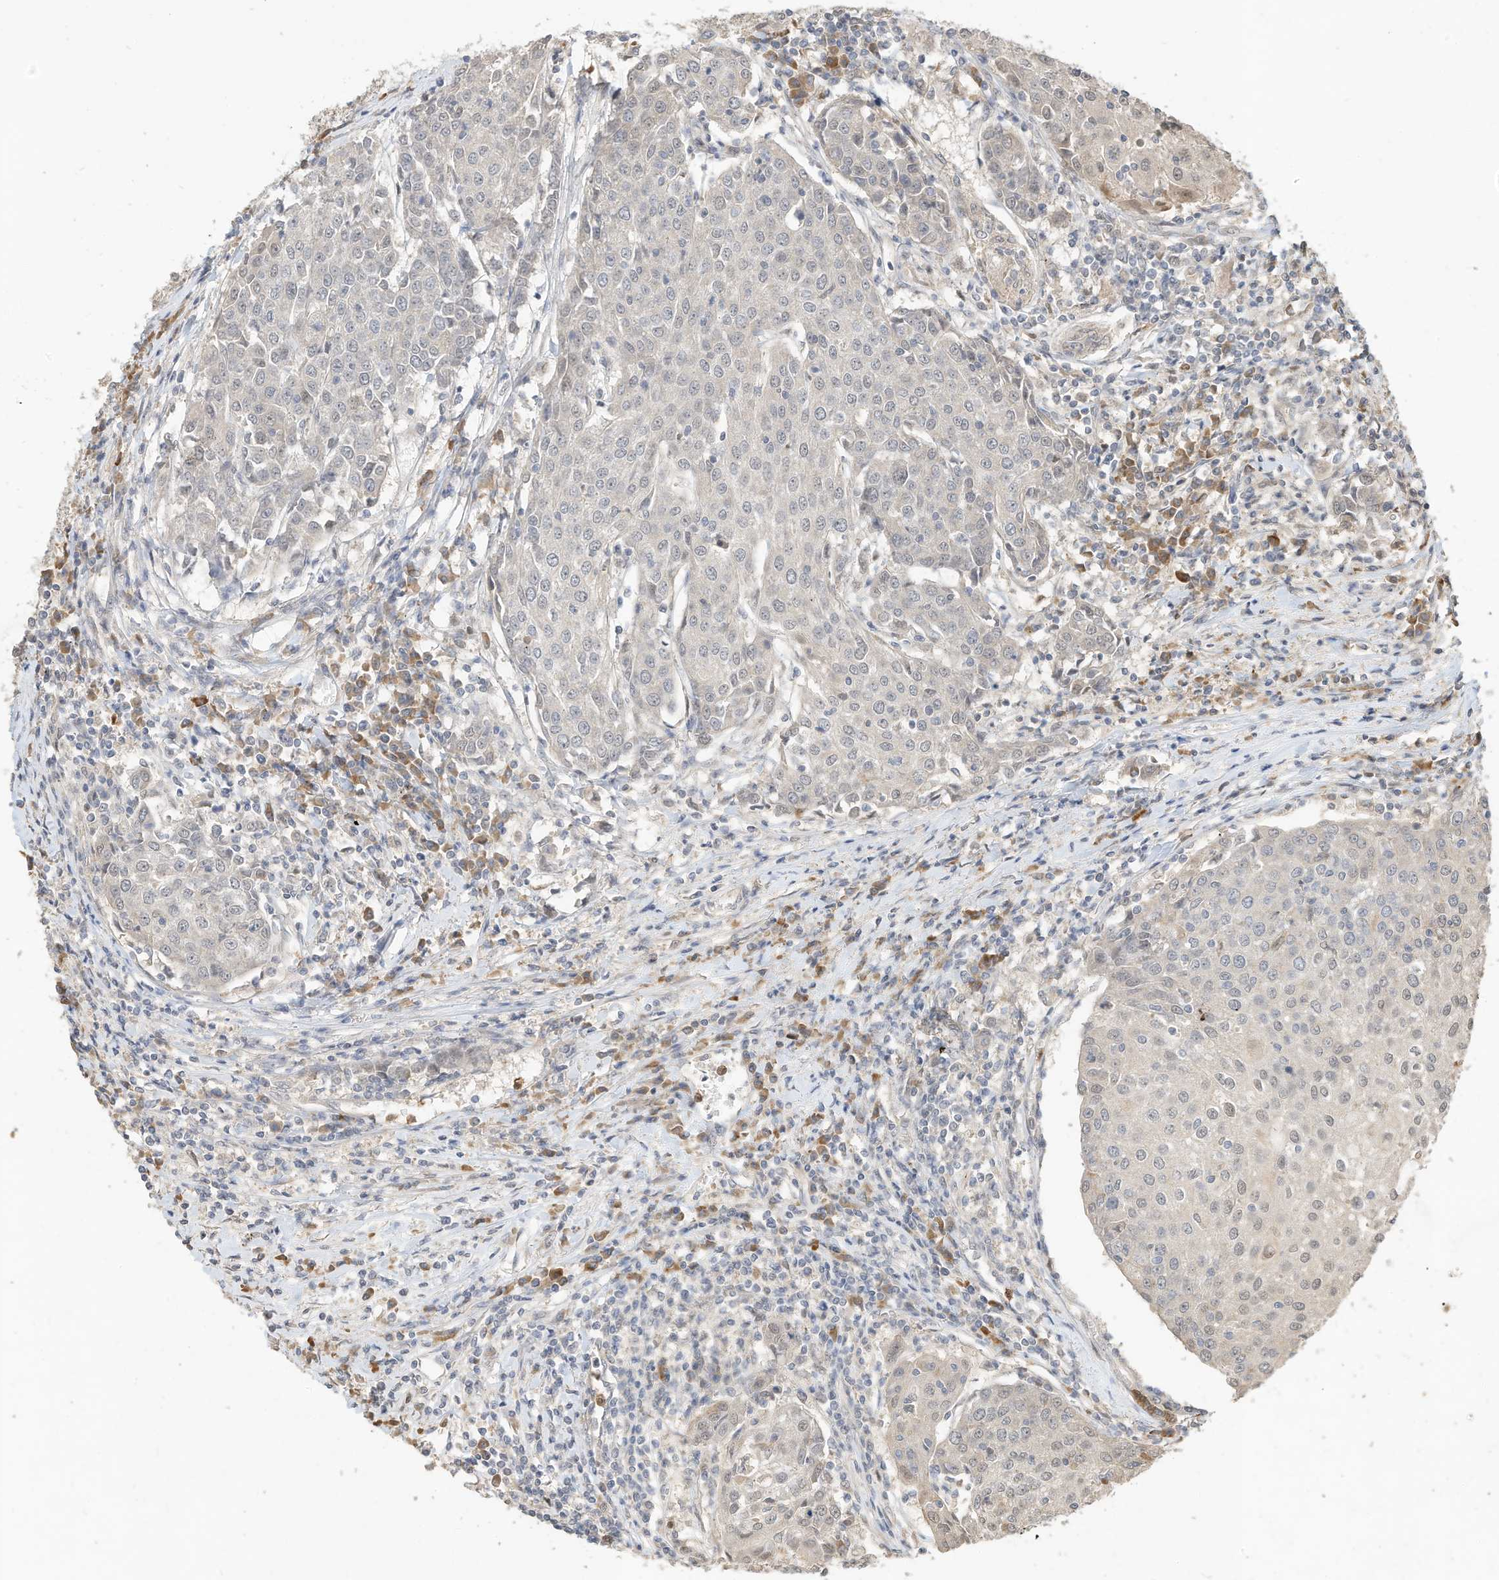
{"staining": {"intensity": "weak", "quantity": "<25%", "location": "nuclear"}, "tissue": "urothelial cancer", "cell_type": "Tumor cells", "image_type": "cancer", "snomed": [{"axis": "morphology", "description": "Urothelial carcinoma, High grade"}, {"axis": "topography", "description": "Urinary bladder"}], "caption": "This is an immunohistochemistry (IHC) micrograph of human urothelial cancer. There is no expression in tumor cells.", "gene": "OFD1", "patient": {"sex": "female", "age": 85}}